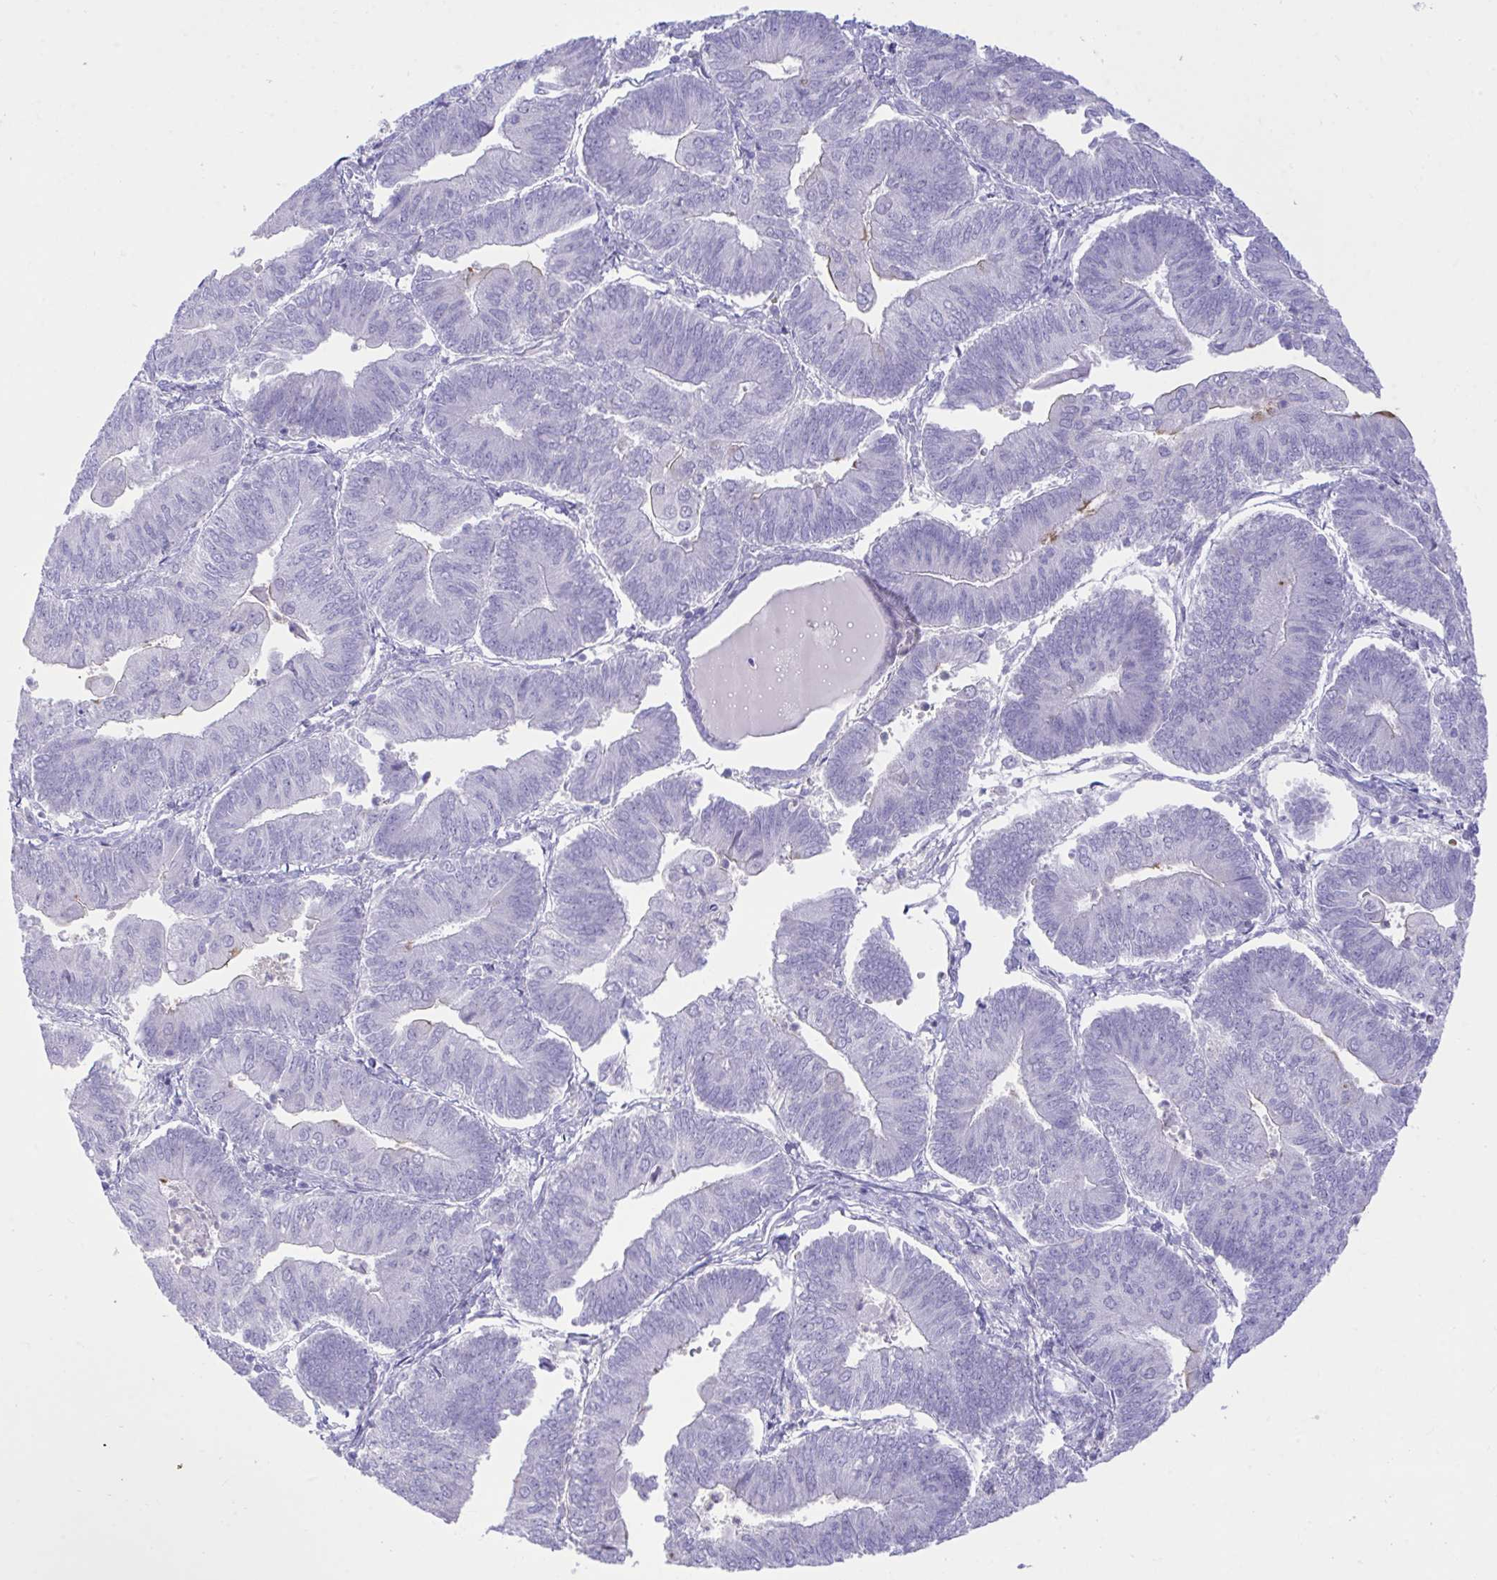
{"staining": {"intensity": "negative", "quantity": "none", "location": "none"}, "tissue": "endometrial cancer", "cell_type": "Tumor cells", "image_type": "cancer", "snomed": [{"axis": "morphology", "description": "Adenocarcinoma, NOS"}, {"axis": "topography", "description": "Endometrium"}], "caption": "Immunohistochemistry (IHC) of human endometrial cancer demonstrates no staining in tumor cells.", "gene": "PLEKHH1", "patient": {"sex": "female", "age": 65}}